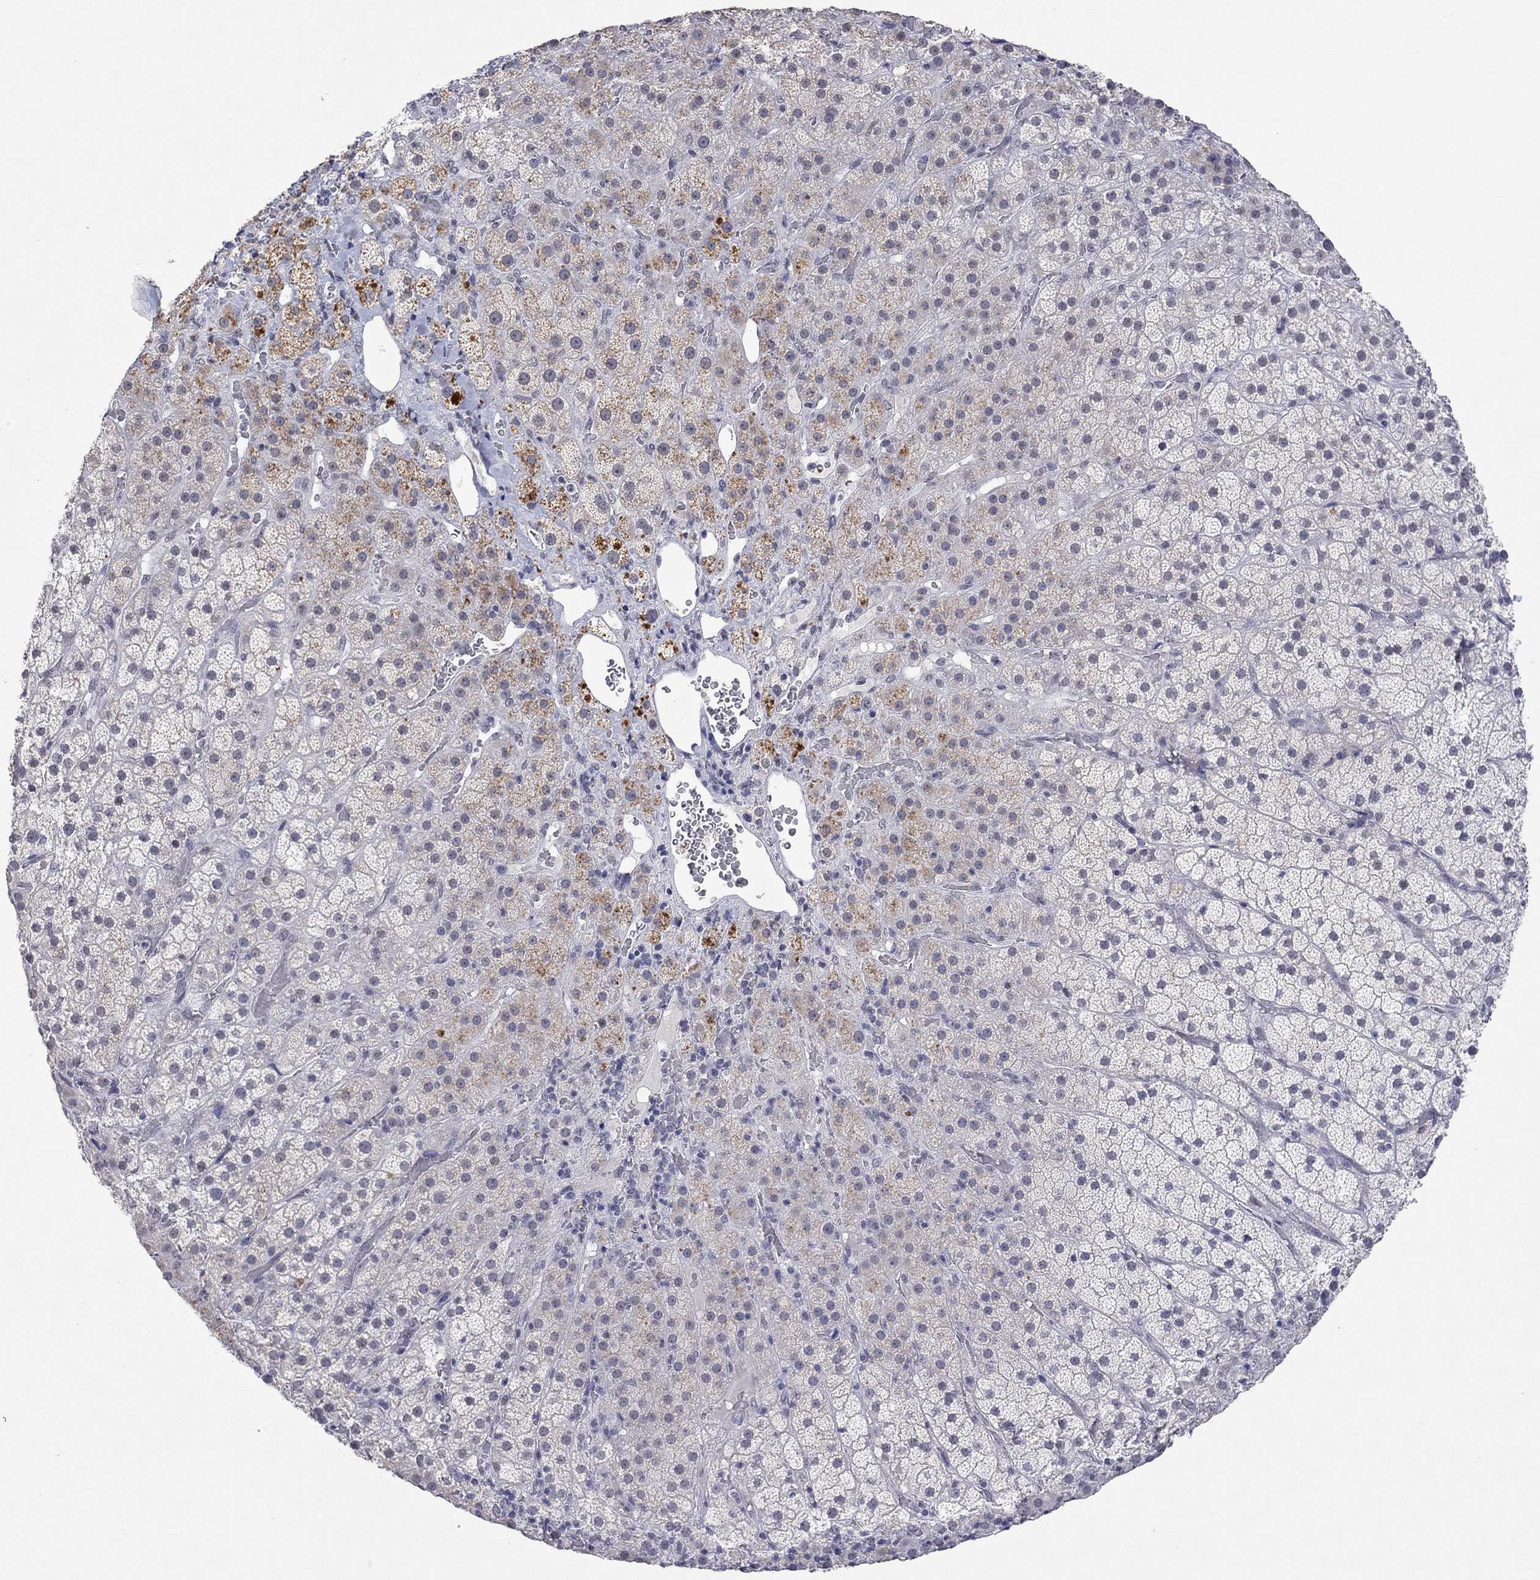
{"staining": {"intensity": "weak", "quantity": "<25%", "location": "cytoplasmic/membranous"}, "tissue": "adrenal gland", "cell_type": "Glandular cells", "image_type": "normal", "snomed": [{"axis": "morphology", "description": "Normal tissue, NOS"}, {"axis": "topography", "description": "Adrenal gland"}], "caption": "An image of human adrenal gland is negative for staining in glandular cells. (Stains: DAB (3,3'-diaminobenzidine) immunohistochemistry with hematoxylin counter stain, Microscopy: brightfield microscopy at high magnification).", "gene": "TMEM143", "patient": {"sex": "male", "age": 57}}